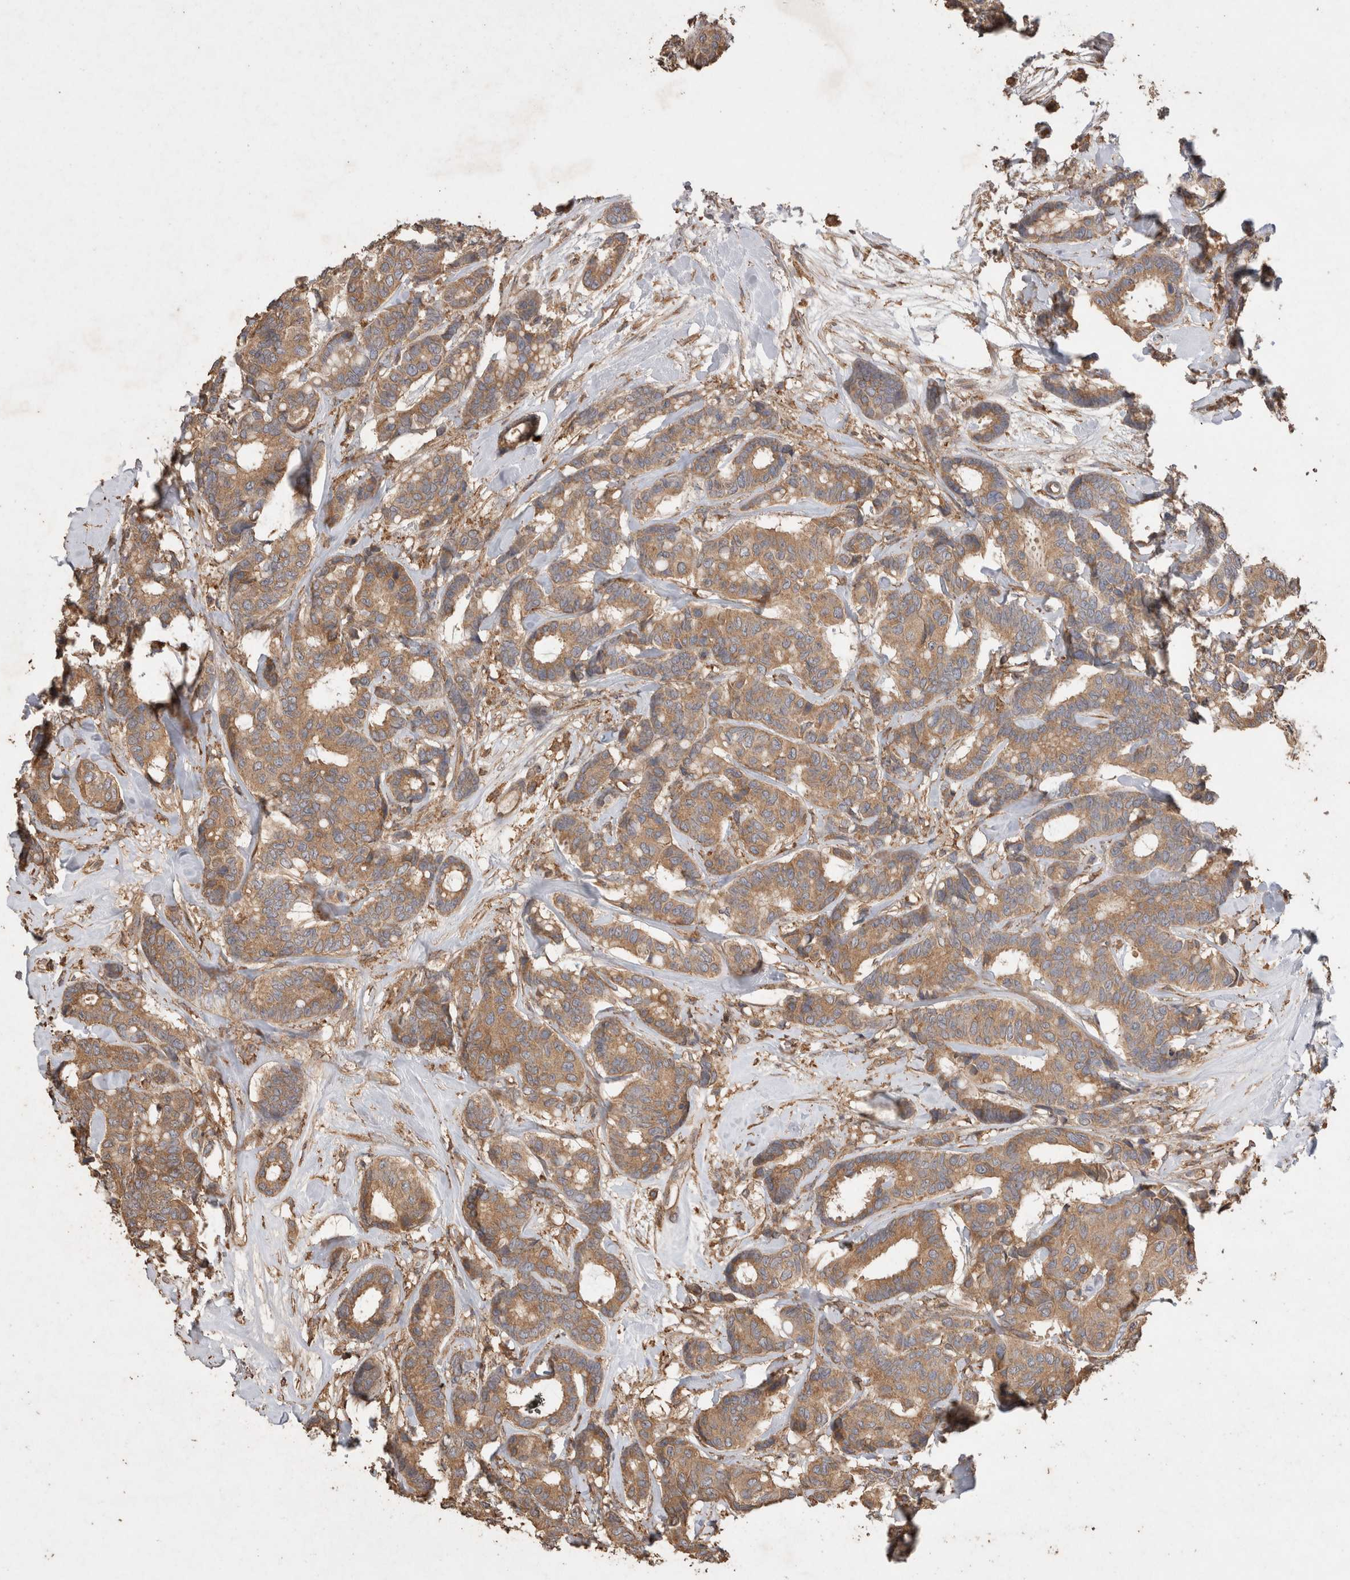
{"staining": {"intensity": "moderate", "quantity": ">75%", "location": "cytoplasmic/membranous"}, "tissue": "breast cancer", "cell_type": "Tumor cells", "image_type": "cancer", "snomed": [{"axis": "morphology", "description": "Duct carcinoma"}, {"axis": "topography", "description": "Breast"}], "caption": "Human breast invasive ductal carcinoma stained for a protein (brown) reveals moderate cytoplasmic/membranous positive positivity in approximately >75% of tumor cells.", "gene": "SNX31", "patient": {"sex": "female", "age": 87}}